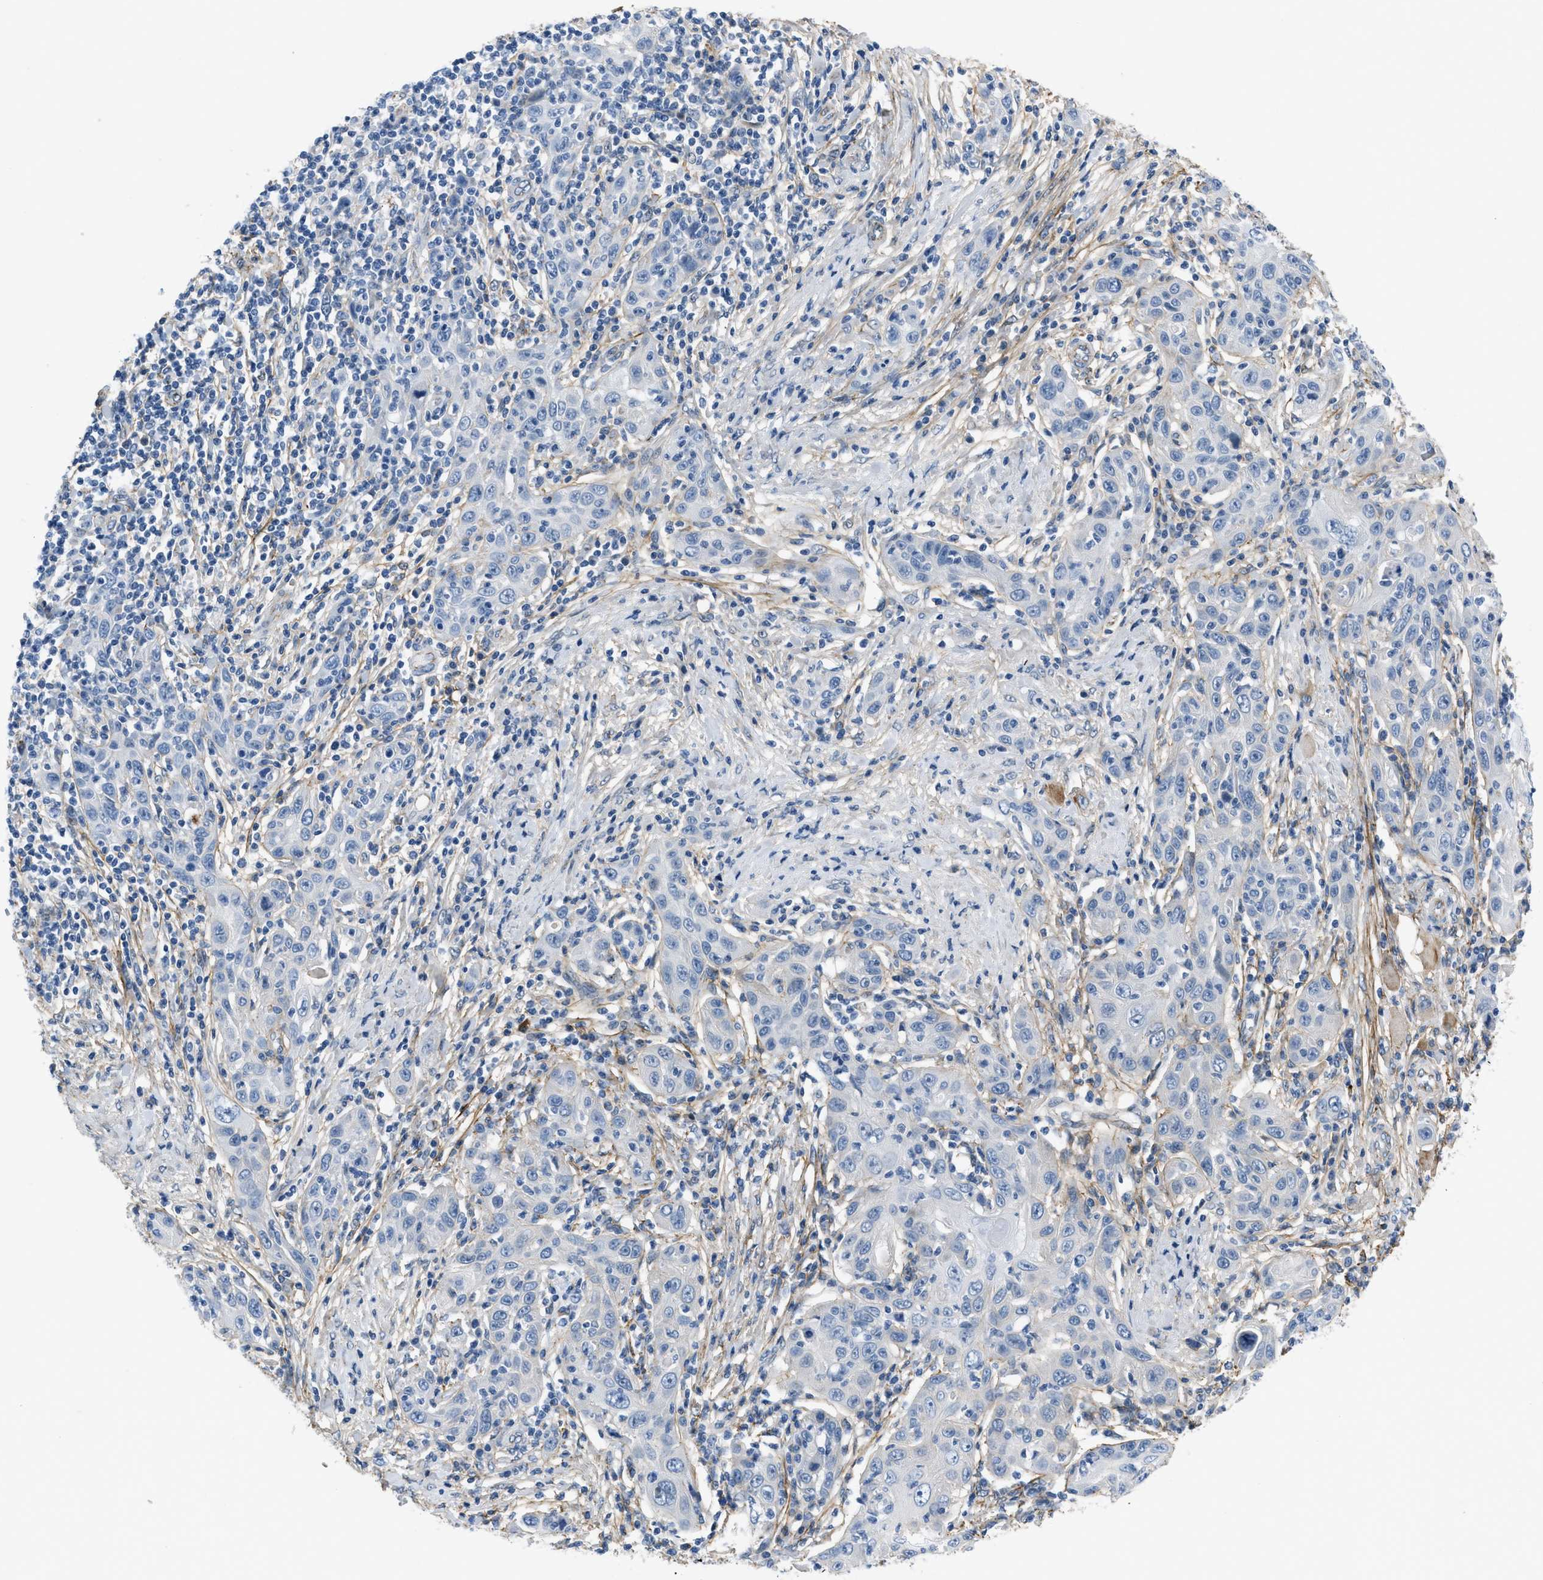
{"staining": {"intensity": "negative", "quantity": "none", "location": "none"}, "tissue": "skin cancer", "cell_type": "Tumor cells", "image_type": "cancer", "snomed": [{"axis": "morphology", "description": "Squamous cell carcinoma, NOS"}, {"axis": "topography", "description": "Skin"}], "caption": "Tumor cells show no significant protein expression in squamous cell carcinoma (skin). (DAB (3,3'-diaminobenzidine) immunohistochemistry (IHC), high magnification).", "gene": "FBN1", "patient": {"sex": "female", "age": 88}}